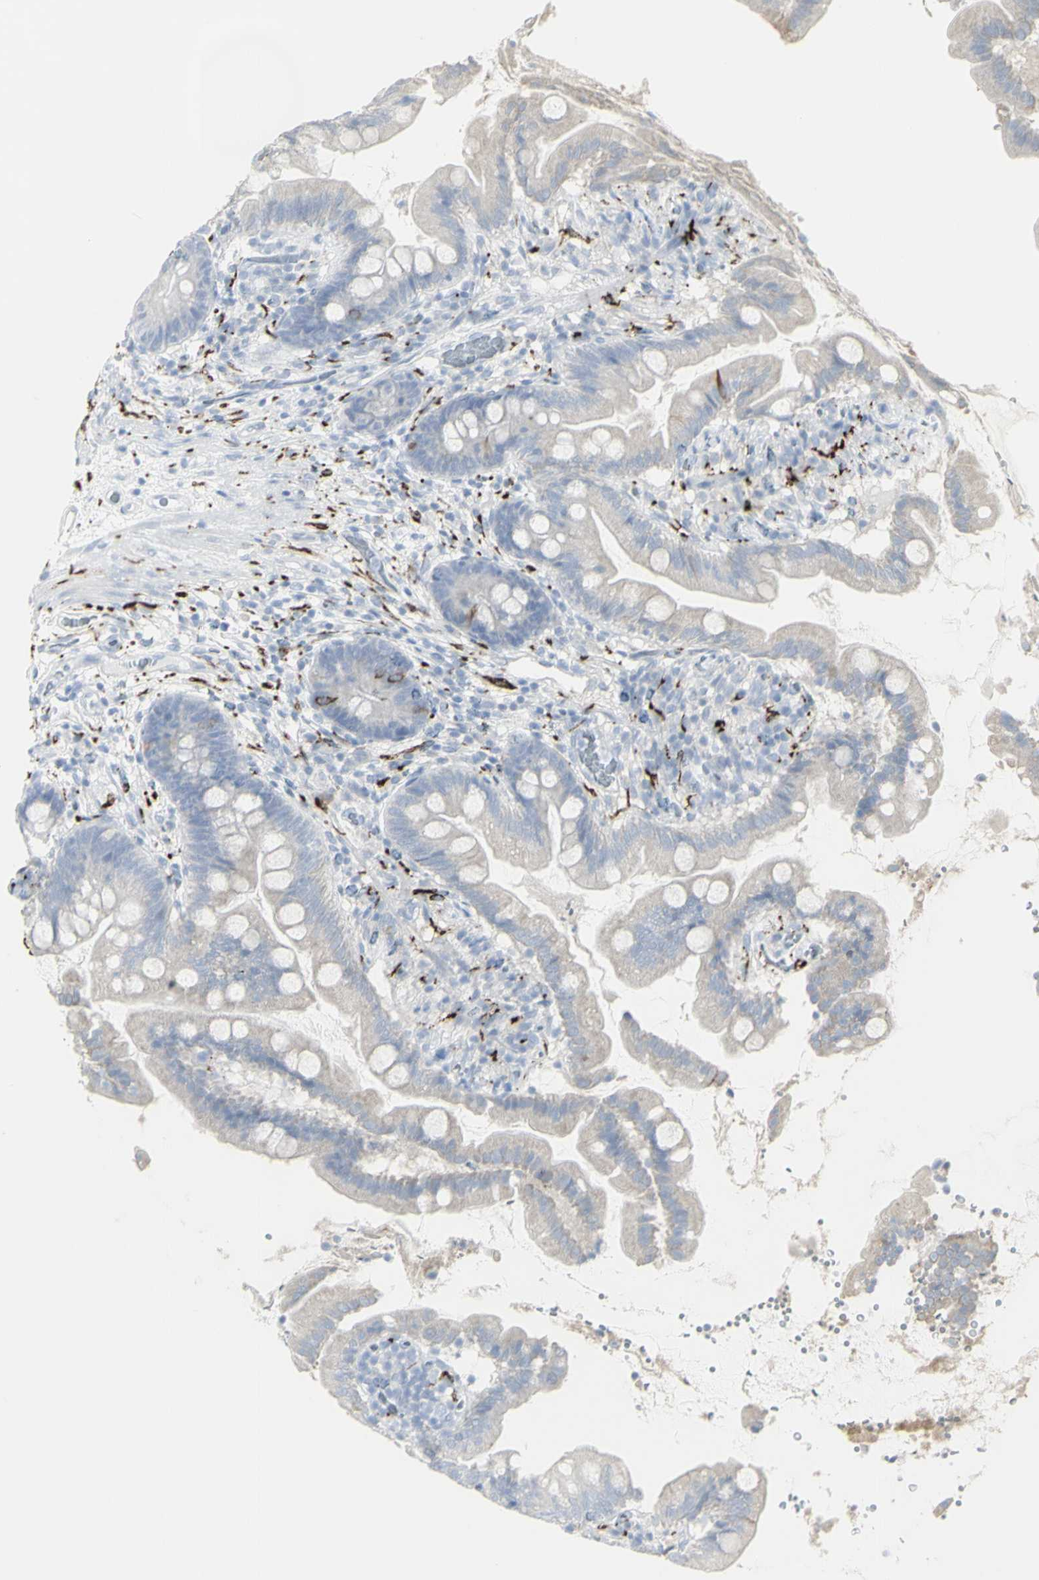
{"staining": {"intensity": "negative", "quantity": "none", "location": "none"}, "tissue": "small intestine", "cell_type": "Glandular cells", "image_type": "normal", "snomed": [{"axis": "morphology", "description": "Normal tissue, NOS"}, {"axis": "topography", "description": "Small intestine"}], "caption": "Immunohistochemistry (IHC) of benign small intestine shows no positivity in glandular cells.", "gene": "ENSG00000198211", "patient": {"sex": "female", "age": 56}}